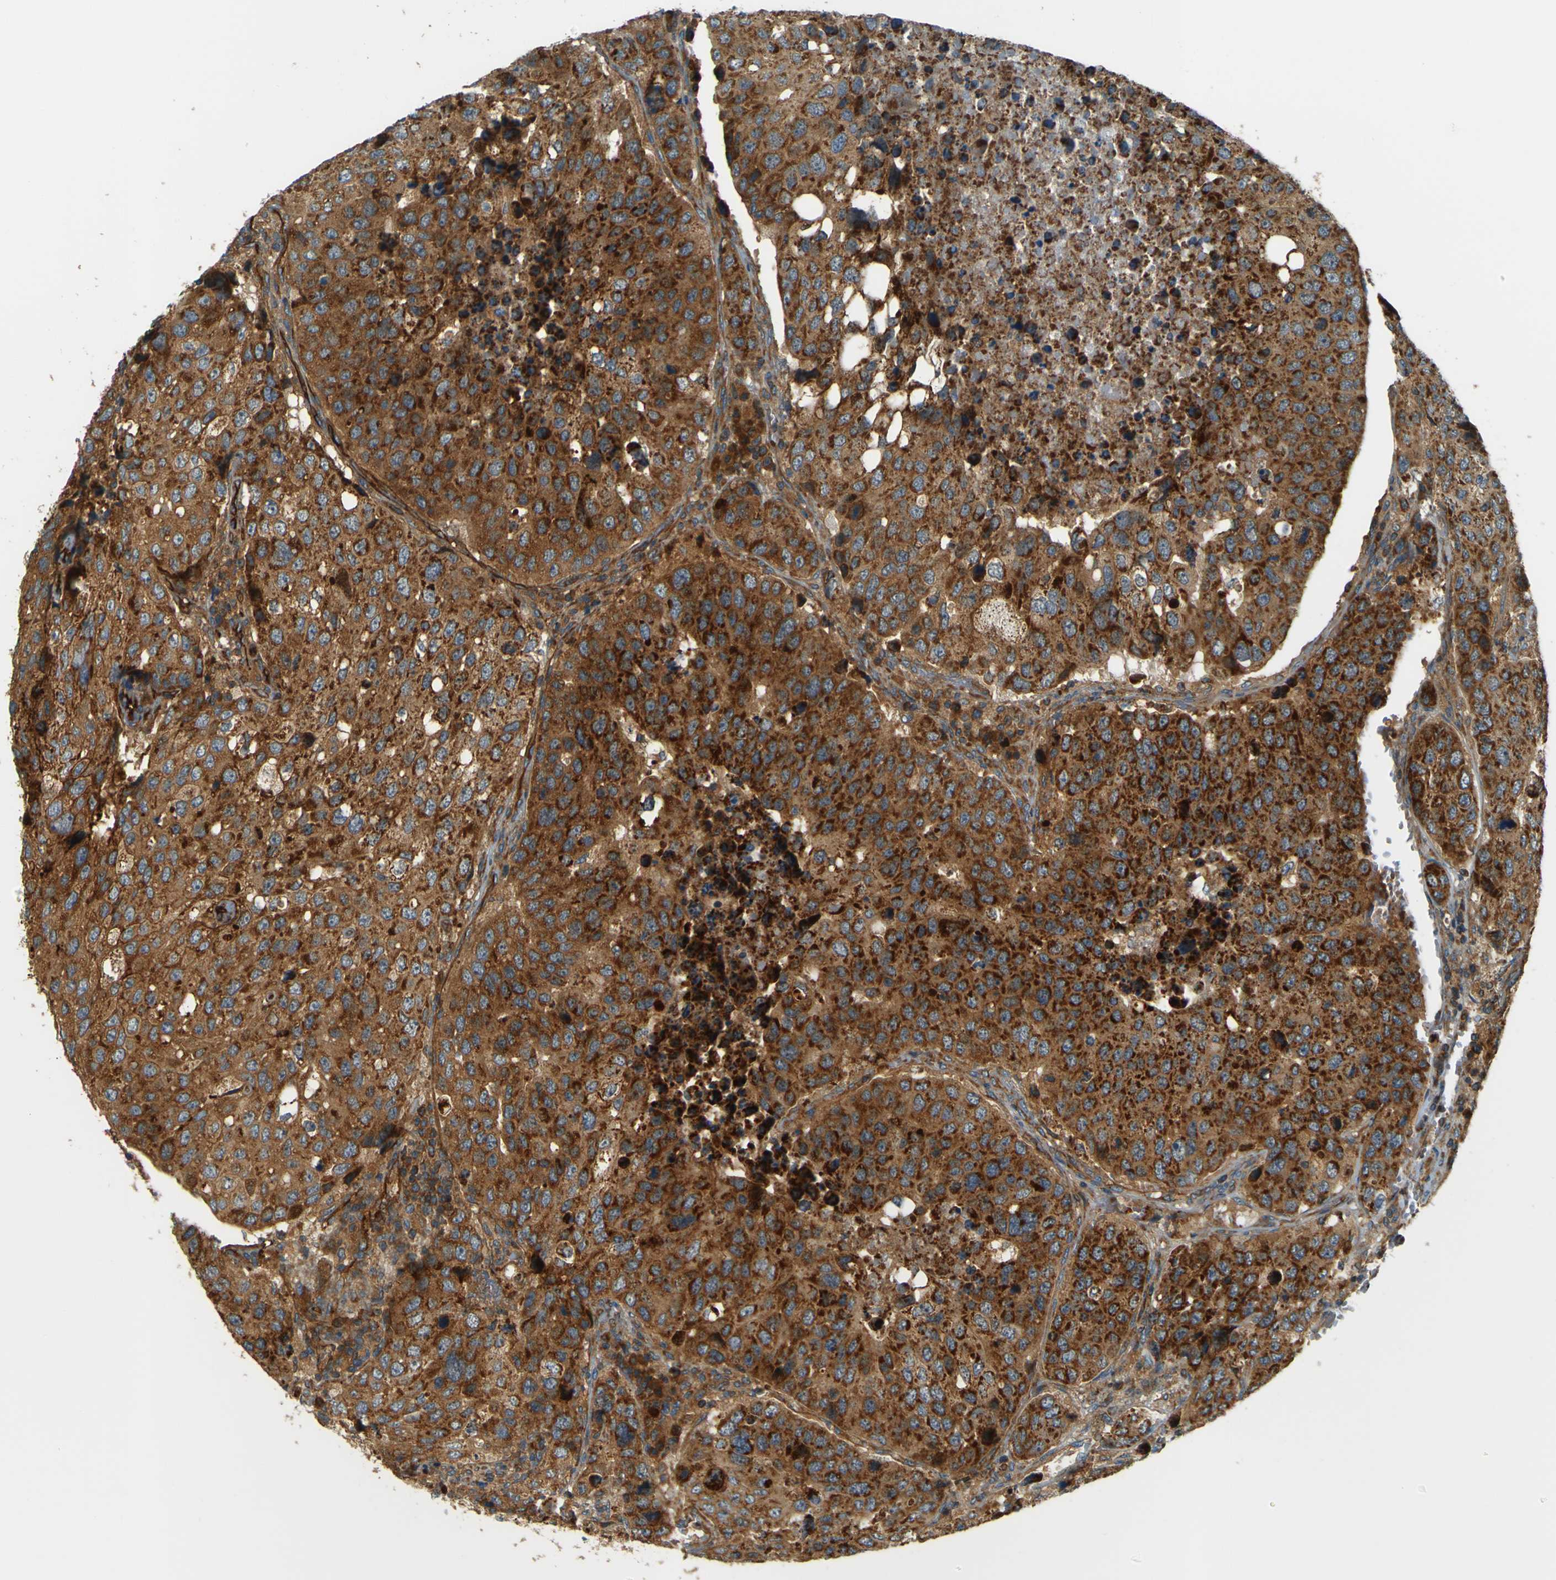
{"staining": {"intensity": "strong", "quantity": ">75%", "location": "cytoplasmic/membranous"}, "tissue": "urothelial cancer", "cell_type": "Tumor cells", "image_type": "cancer", "snomed": [{"axis": "morphology", "description": "Urothelial carcinoma, High grade"}, {"axis": "topography", "description": "Lymph node"}, {"axis": "topography", "description": "Urinary bladder"}], "caption": "There is high levels of strong cytoplasmic/membranous expression in tumor cells of urothelial carcinoma (high-grade), as demonstrated by immunohistochemical staining (brown color).", "gene": "DNAJC5", "patient": {"sex": "male", "age": 51}}